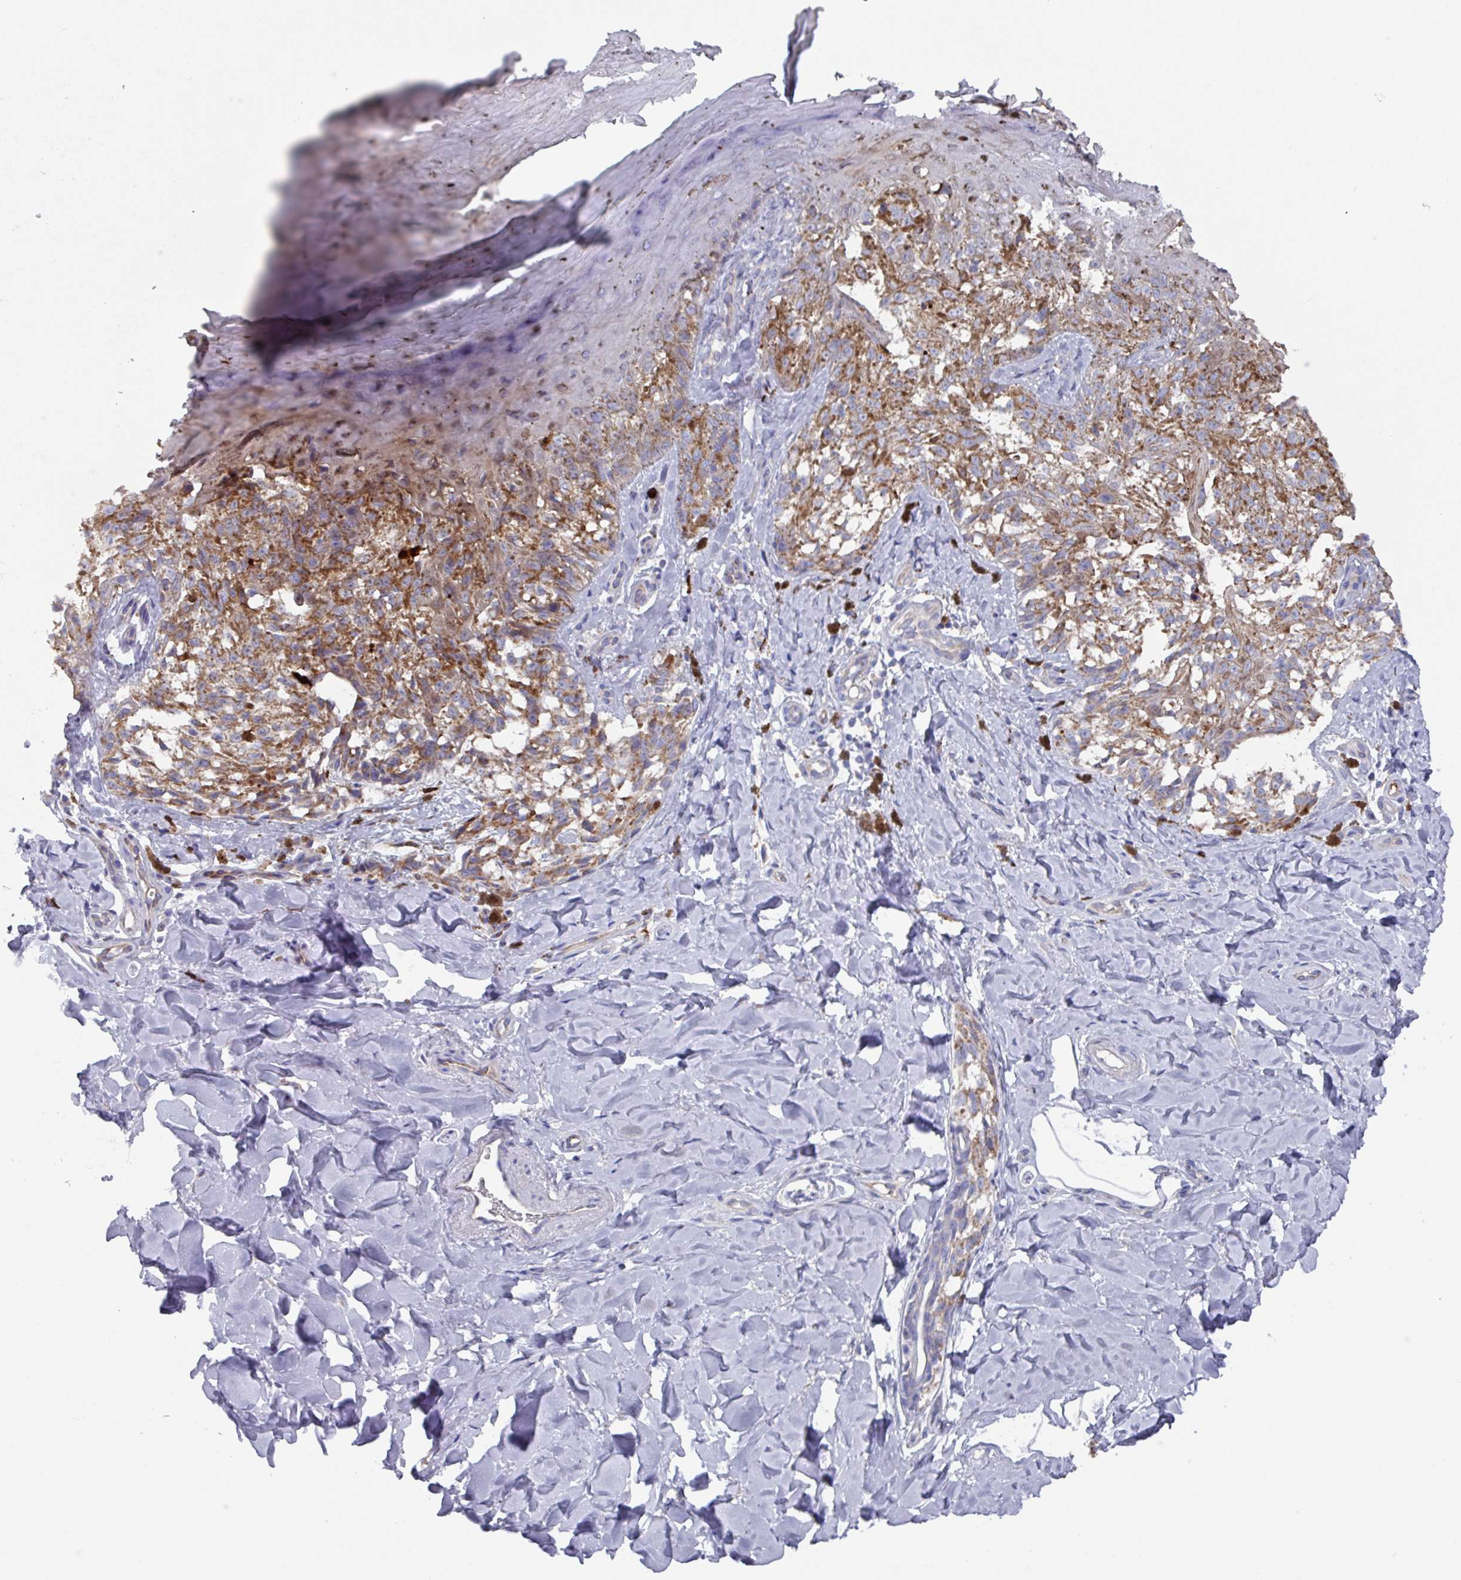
{"staining": {"intensity": "moderate", "quantity": ">75%", "location": "cytoplasmic/membranous"}, "tissue": "melanoma", "cell_type": "Tumor cells", "image_type": "cancer", "snomed": [{"axis": "morphology", "description": "Malignant melanoma, NOS"}, {"axis": "topography", "description": "Skin"}], "caption": "IHC micrograph of neoplastic tissue: malignant melanoma stained using immunohistochemistry shows medium levels of moderate protein expression localized specifically in the cytoplasmic/membranous of tumor cells, appearing as a cytoplasmic/membranous brown color.", "gene": "UQCC2", "patient": {"sex": "female", "age": 65}}